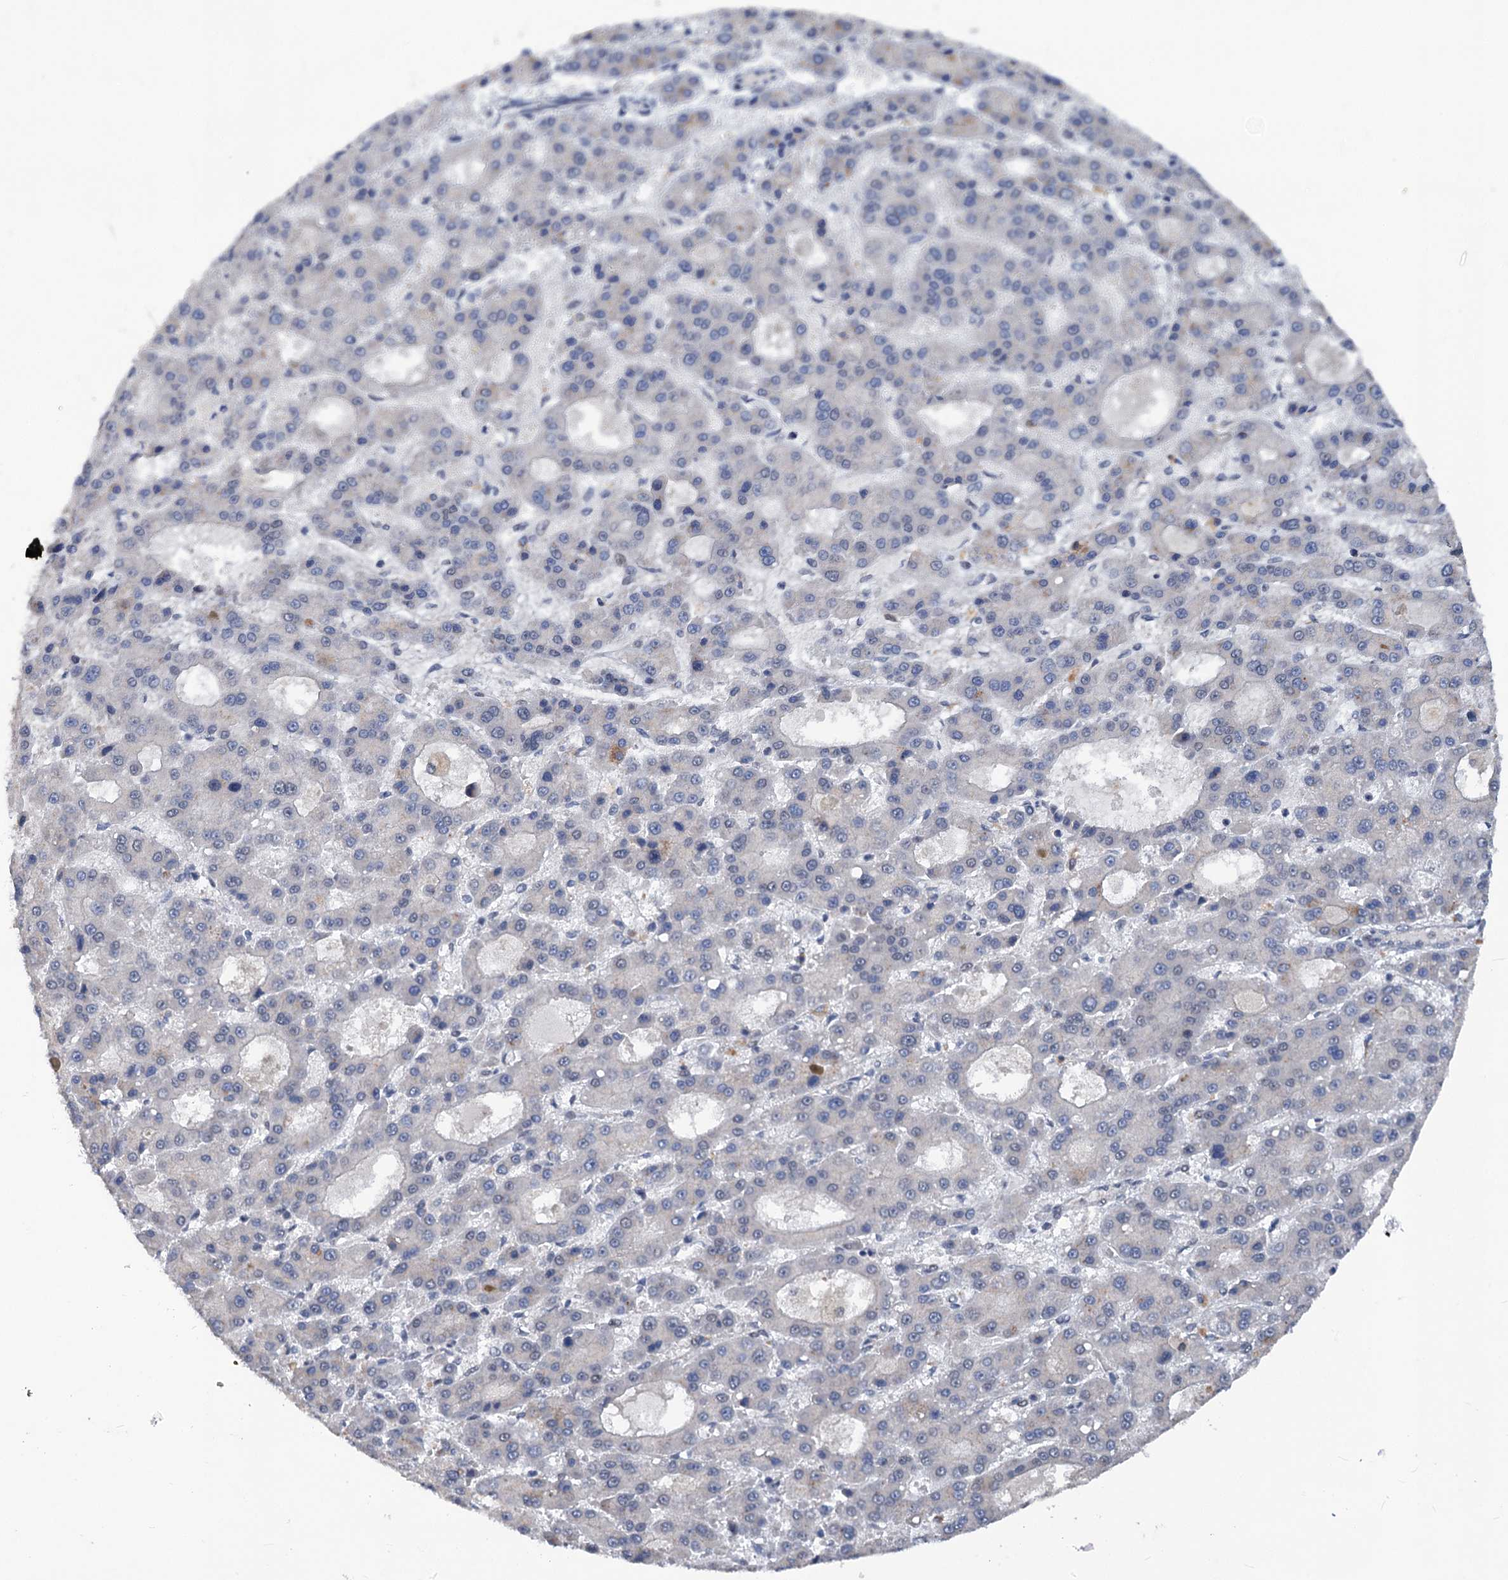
{"staining": {"intensity": "negative", "quantity": "none", "location": "none"}, "tissue": "liver cancer", "cell_type": "Tumor cells", "image_type": "cancer", "snomed": [{"axis": "morphology", "description": "Carcinoma, Hepatocellular, NOS"}, {"axis": "topography", "description": "Liver"}], "caption": "Tumor cells show no significant positivity in liver hepatocellular carcinoma.", "gene": "PHF8", "patient": {"sex": "male", "age": 70}}